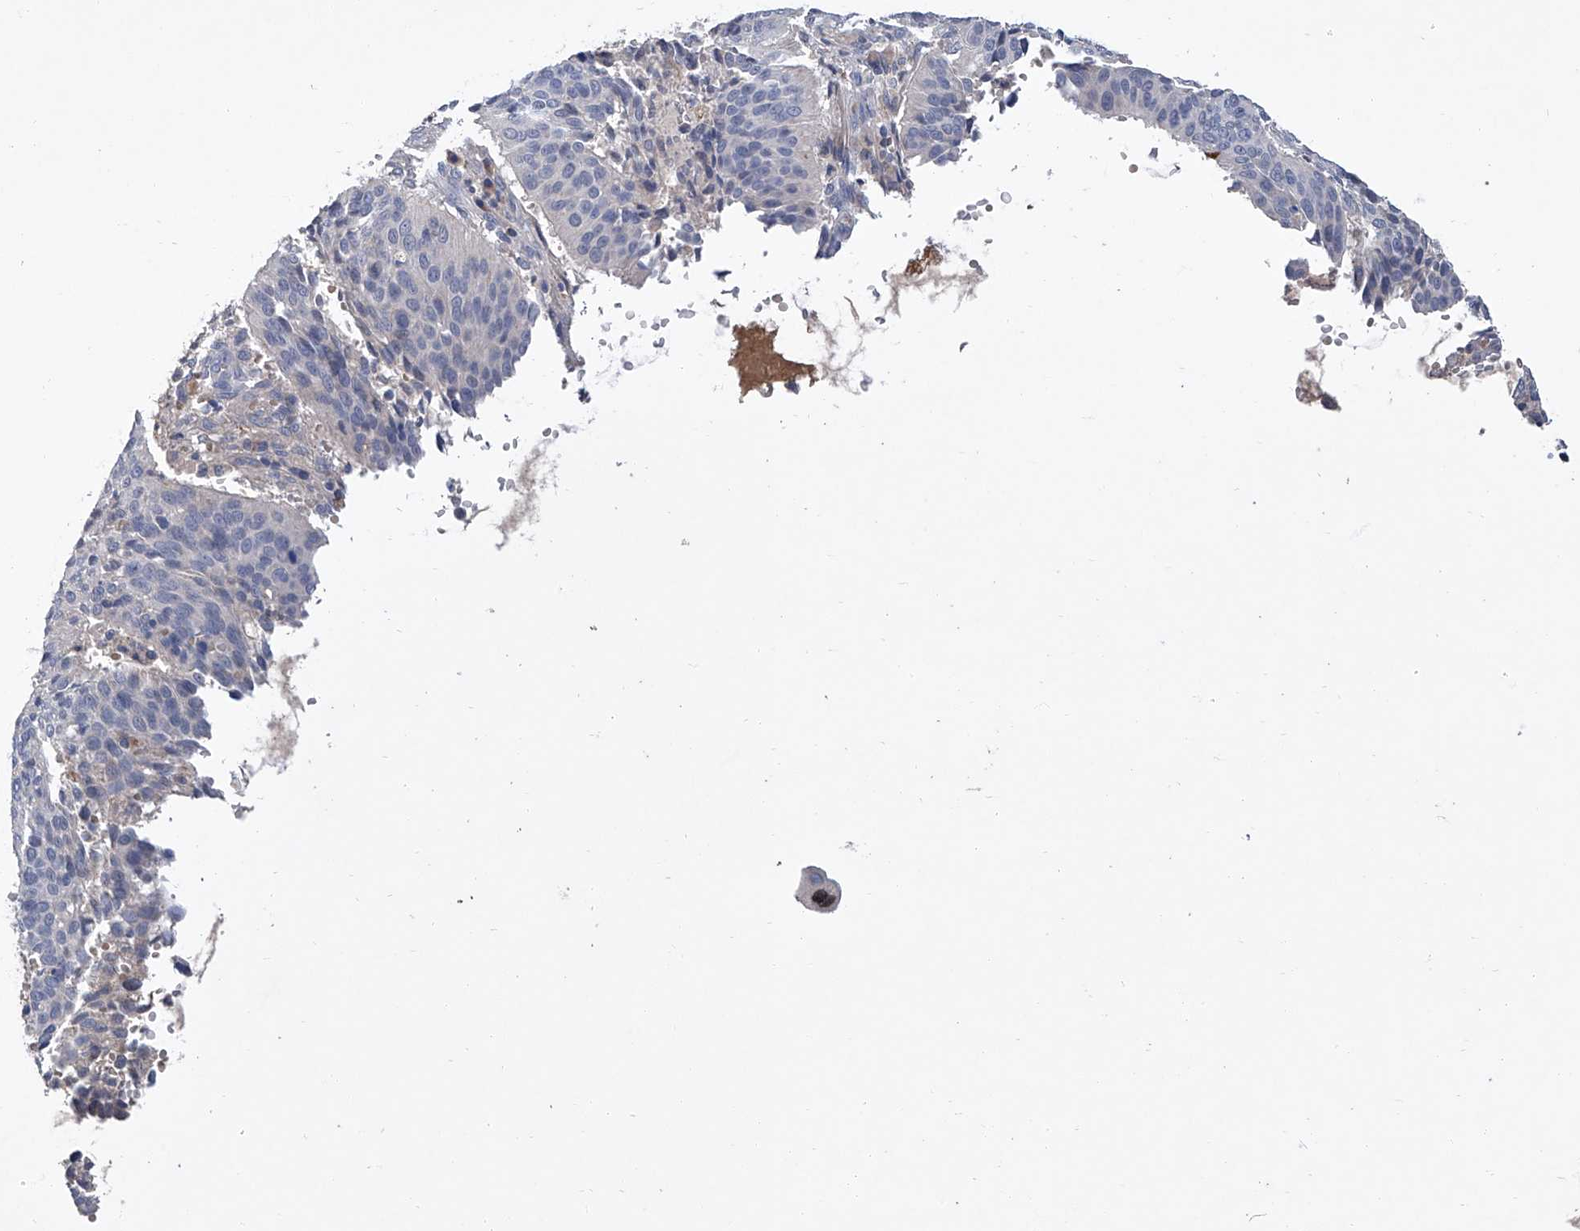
{"staining": {"intensity": "negative", "quantity": "none", "location": "none"}, "tissue": "cervical cancer", "cell_type": "Tumor cells", "image_type": "cancer", "snomed": [{"axis": "morphology", "description": "Normal tissue, NOS"}, {"axis": "morphology", "description": "Squamous cell carcinoma, NOS"}, {"axis": "topography", "description": "Cervix"}], "caption": "Squamous cell carcinoma (cervical) was stained to show a protein in brown. There is no significant positivity in tumor cells.", "gene": "GPT", "patient": {"sex": "female", "age": 39}}